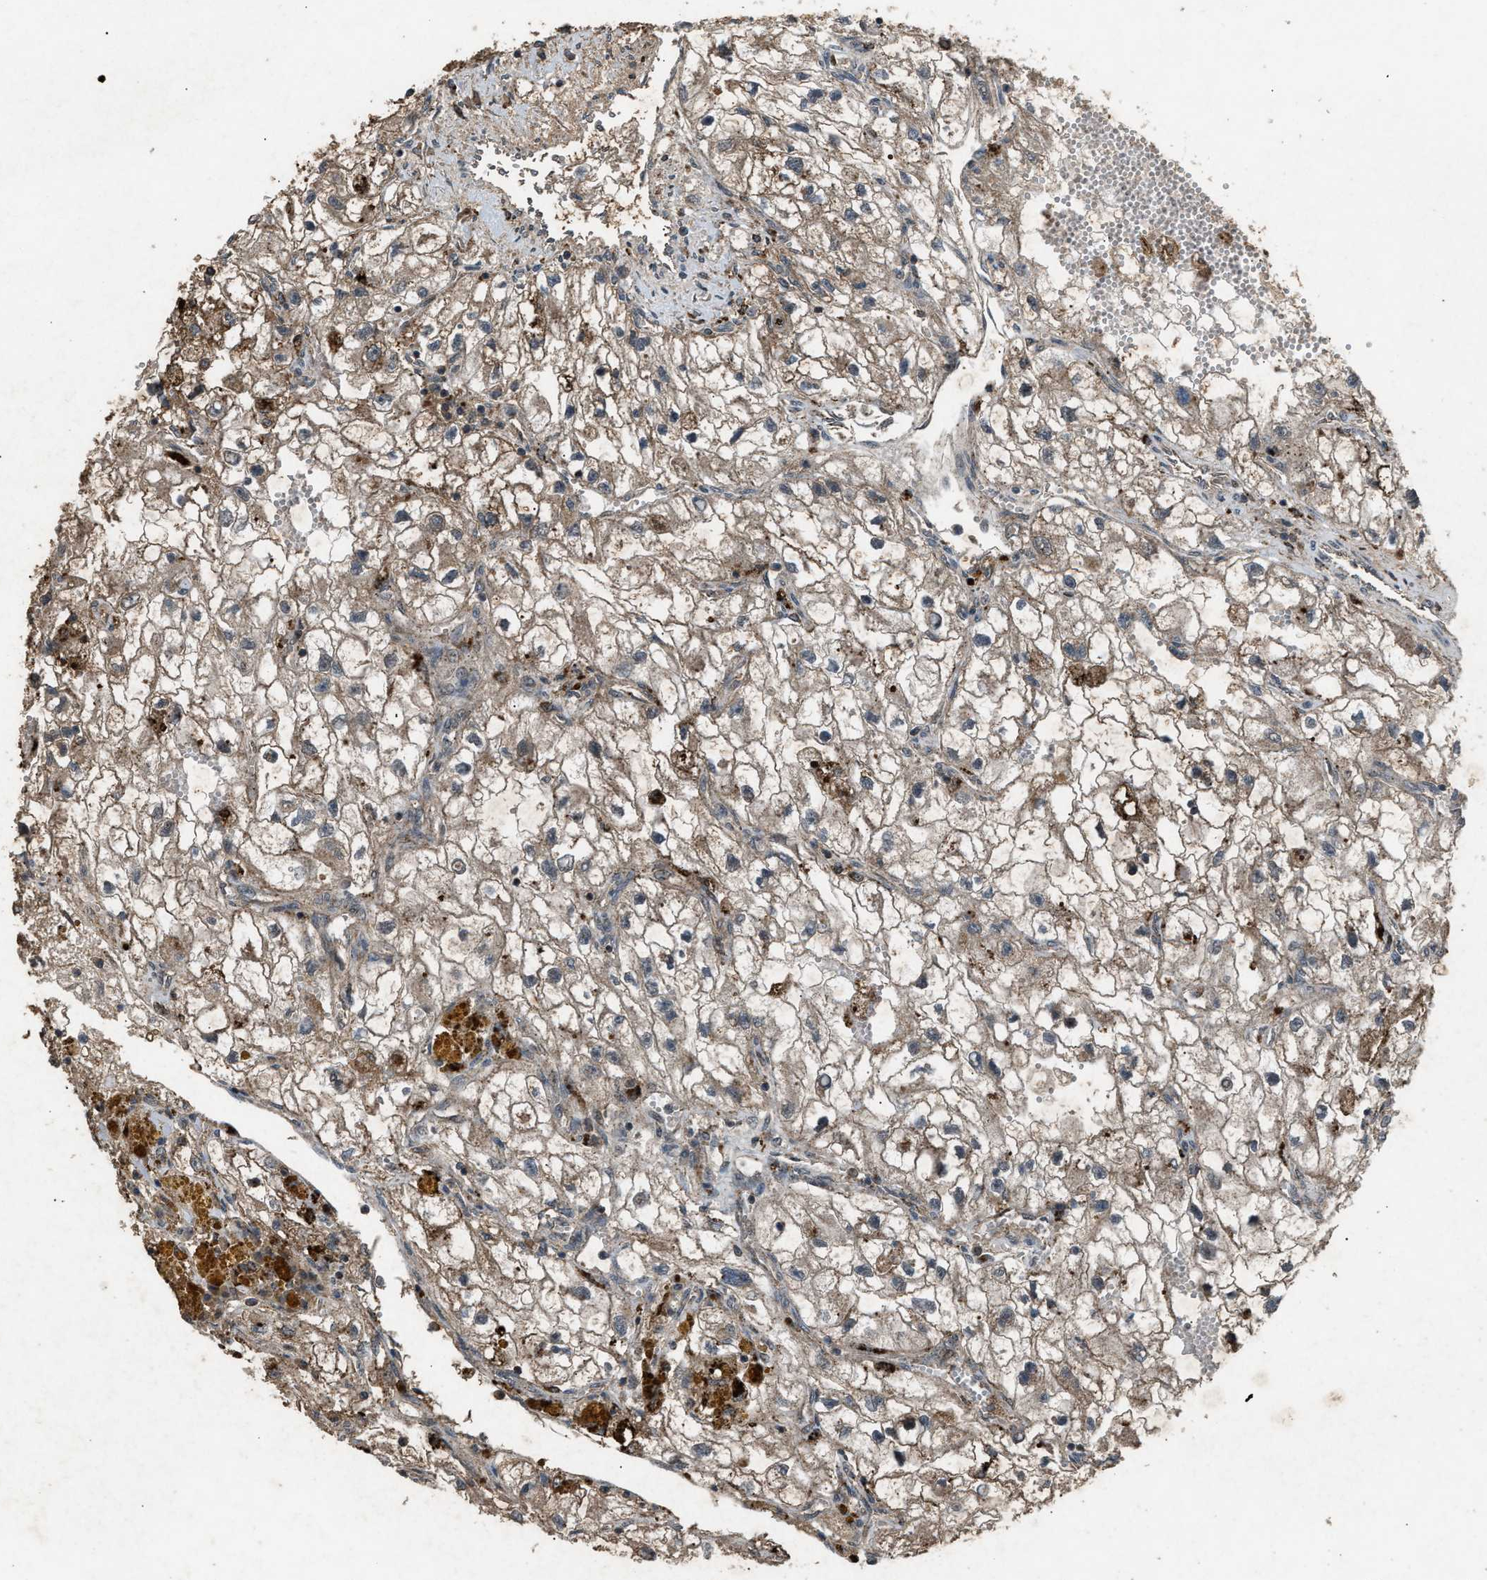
{"staining": {"intensity": "moderate", "quantity": ">75%", "location": "cytoplasmic/membranous"}, "tissue": "renal cancer", "cell_type": "Tumor cells", "image_type": "cancer", "snomed": [{"axis": "morphology", "description": "Adenocarcinoma, NOS"}, {"axis": "topography", "description": "Kidney"}], "caption": "A medium amount of moderate cytoplasmic/membranous positivity is seen in about >75% of tumor cells in renal adenocarcinoma tissue.", "gene": "PSMD1", "patient": {"sex": "female", "age": 70}}